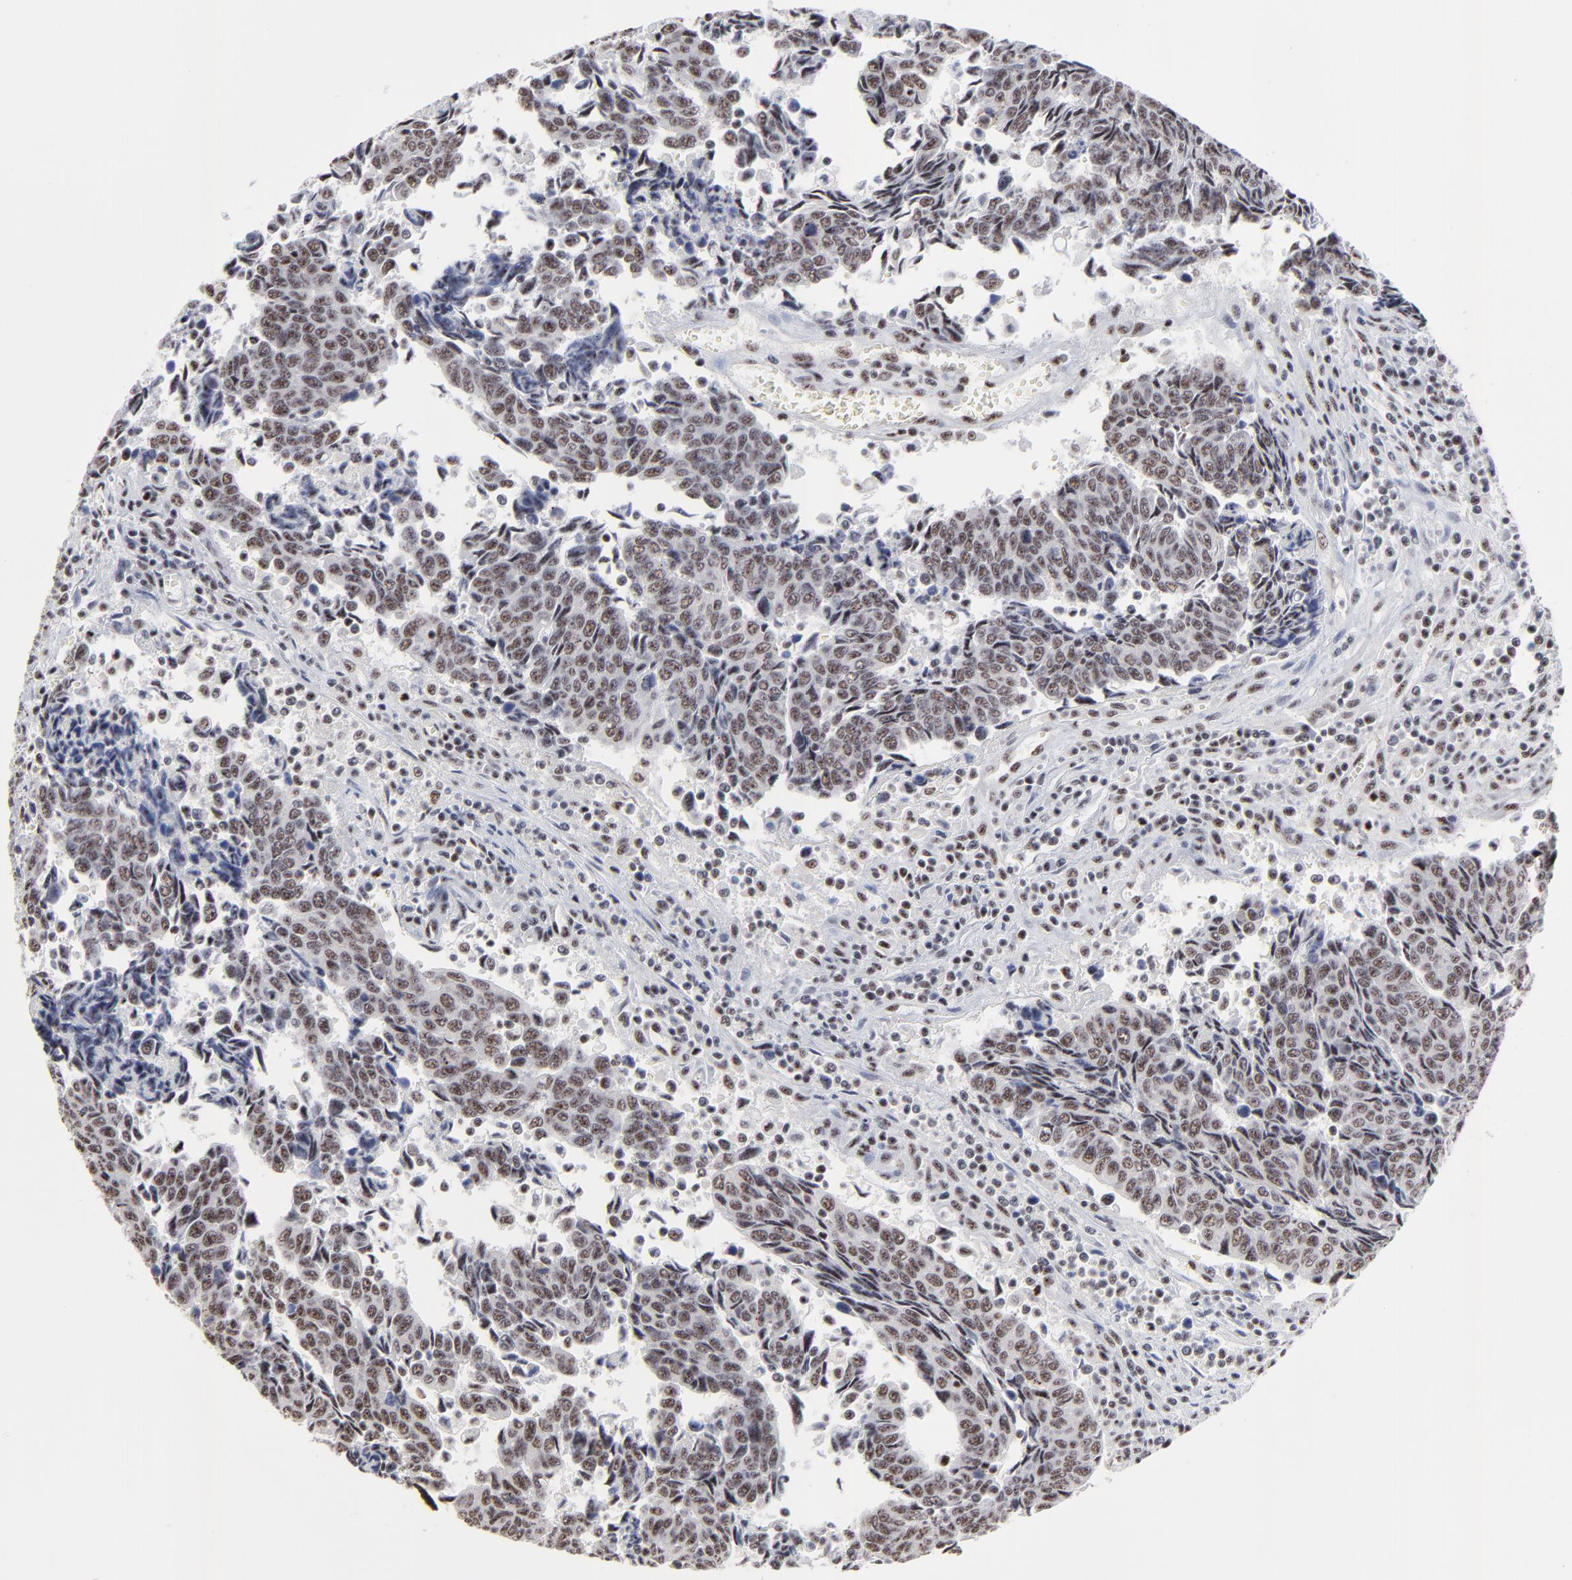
{"staining": {"intensity": "weak", "quantity": ">75%", "location": "nuclear"}, "tissue": "urothelial cancer", "cell_type": "Tumor cells", "image_type": "cancer", "snomed": [{"axis": "morphology", "description": "Urothelial carcinoma, High grade"}, {"axis": "topography", "description": "Urinary bladder"}], "caption": "Urothelial cancer stained with a brown dye shows weak nuclear positive staining in about >75% of tumor cells.", "gene": "MBD4", "patient": {"sex": "male", "age": 86}}